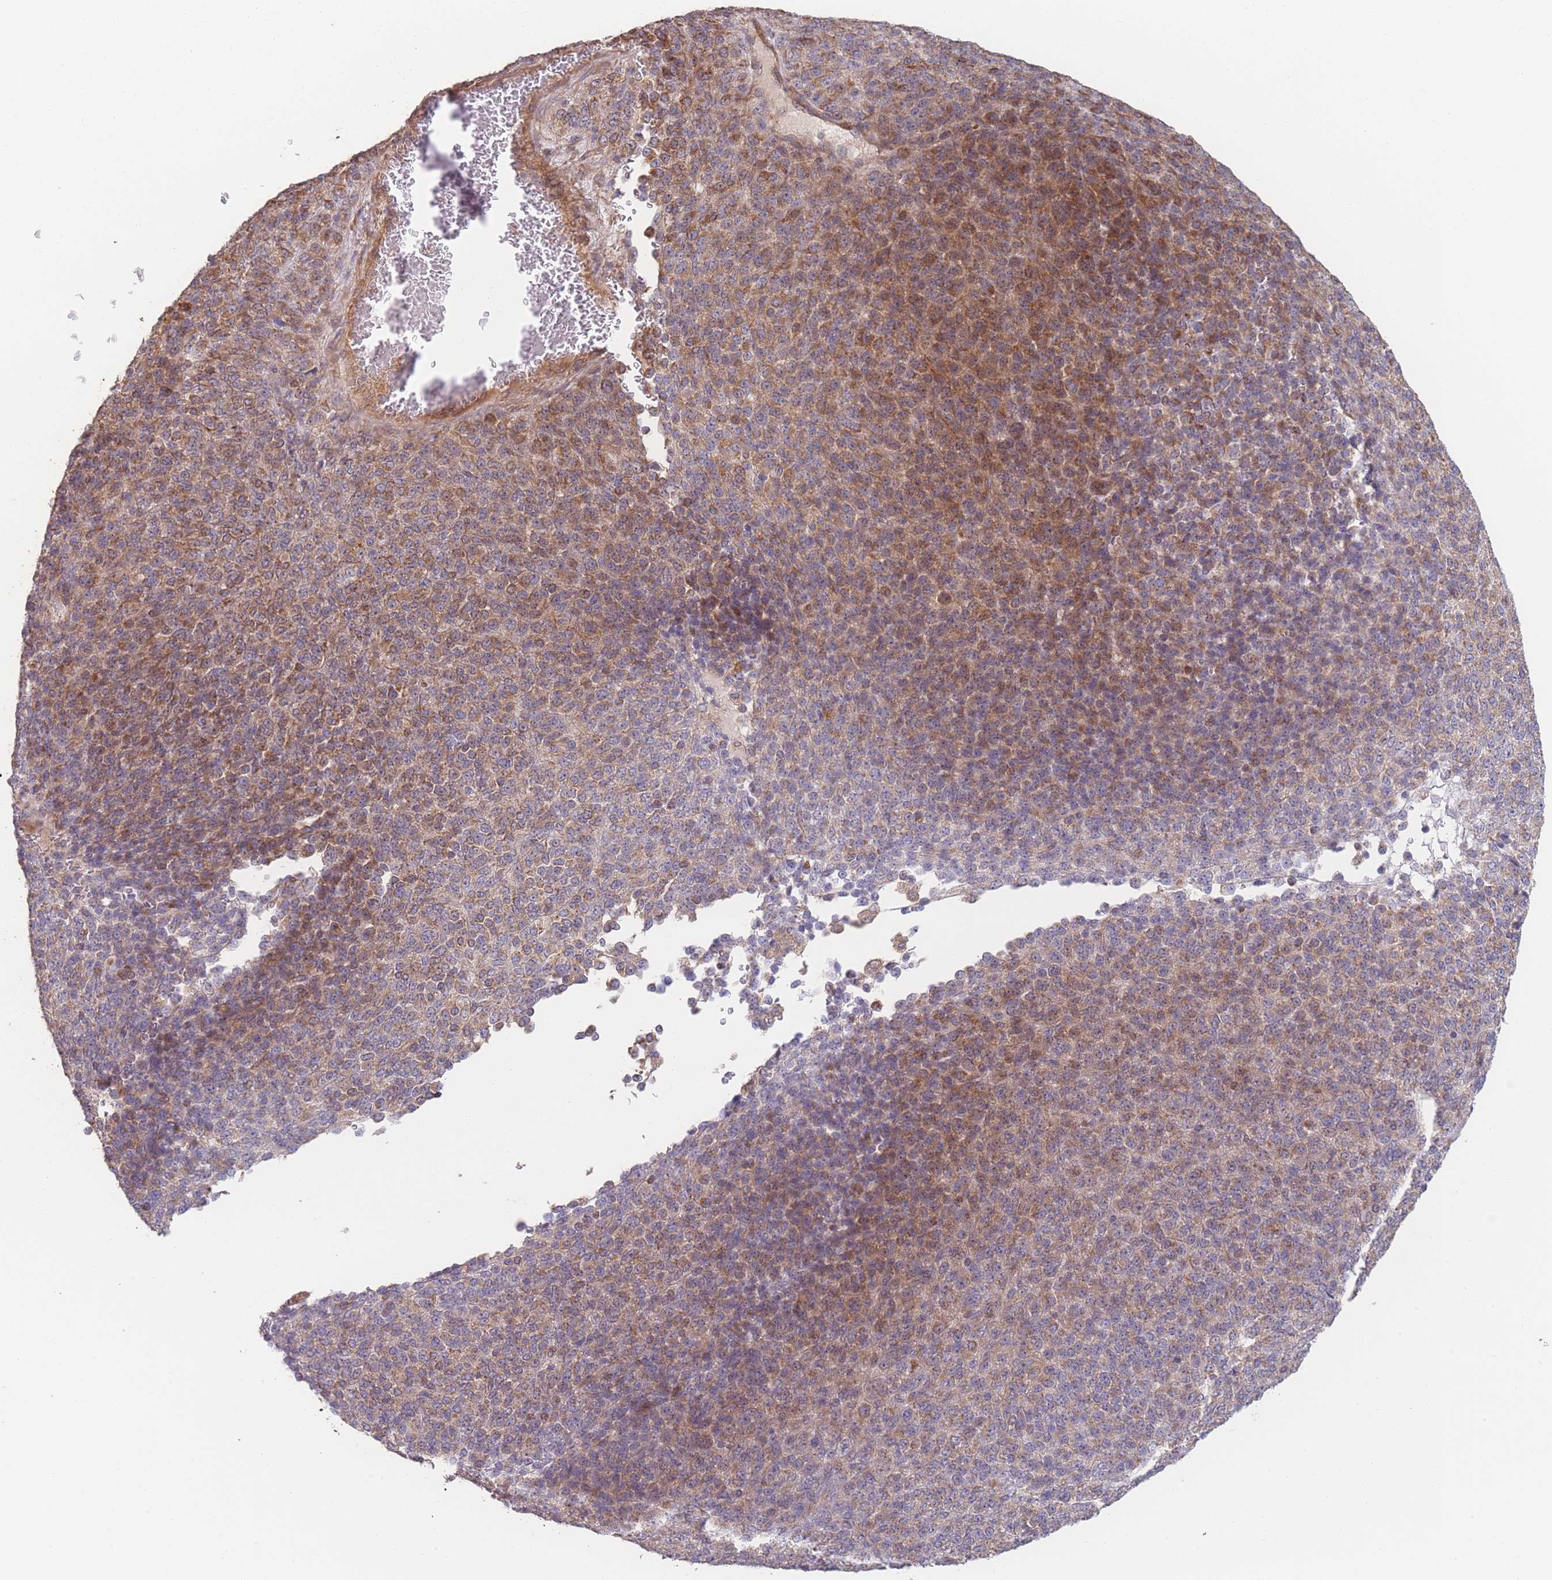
{"staining": {"intensity": "moderate", "quantity": "25%-75%", "location": "cytoplasmic/membranous"}, "tissue": "melanoma", "cell_type": "Tumor cells", "image_type": "cancer", "snomed": [{"axis": "morphology", "description": "Malignant melanoma, Metastatic site"}, {"axis": "topography", "description": "Brain"}], "caption": "High-power microscopy captured an IHC micrograph of malignant melanoma (metastatic site), revealing moderate cytoplasmic/membranous staining in about 25%-75% of tumor cells.", "gene": "PXMP4", "patient": {"sex": "female", "age": 56}}